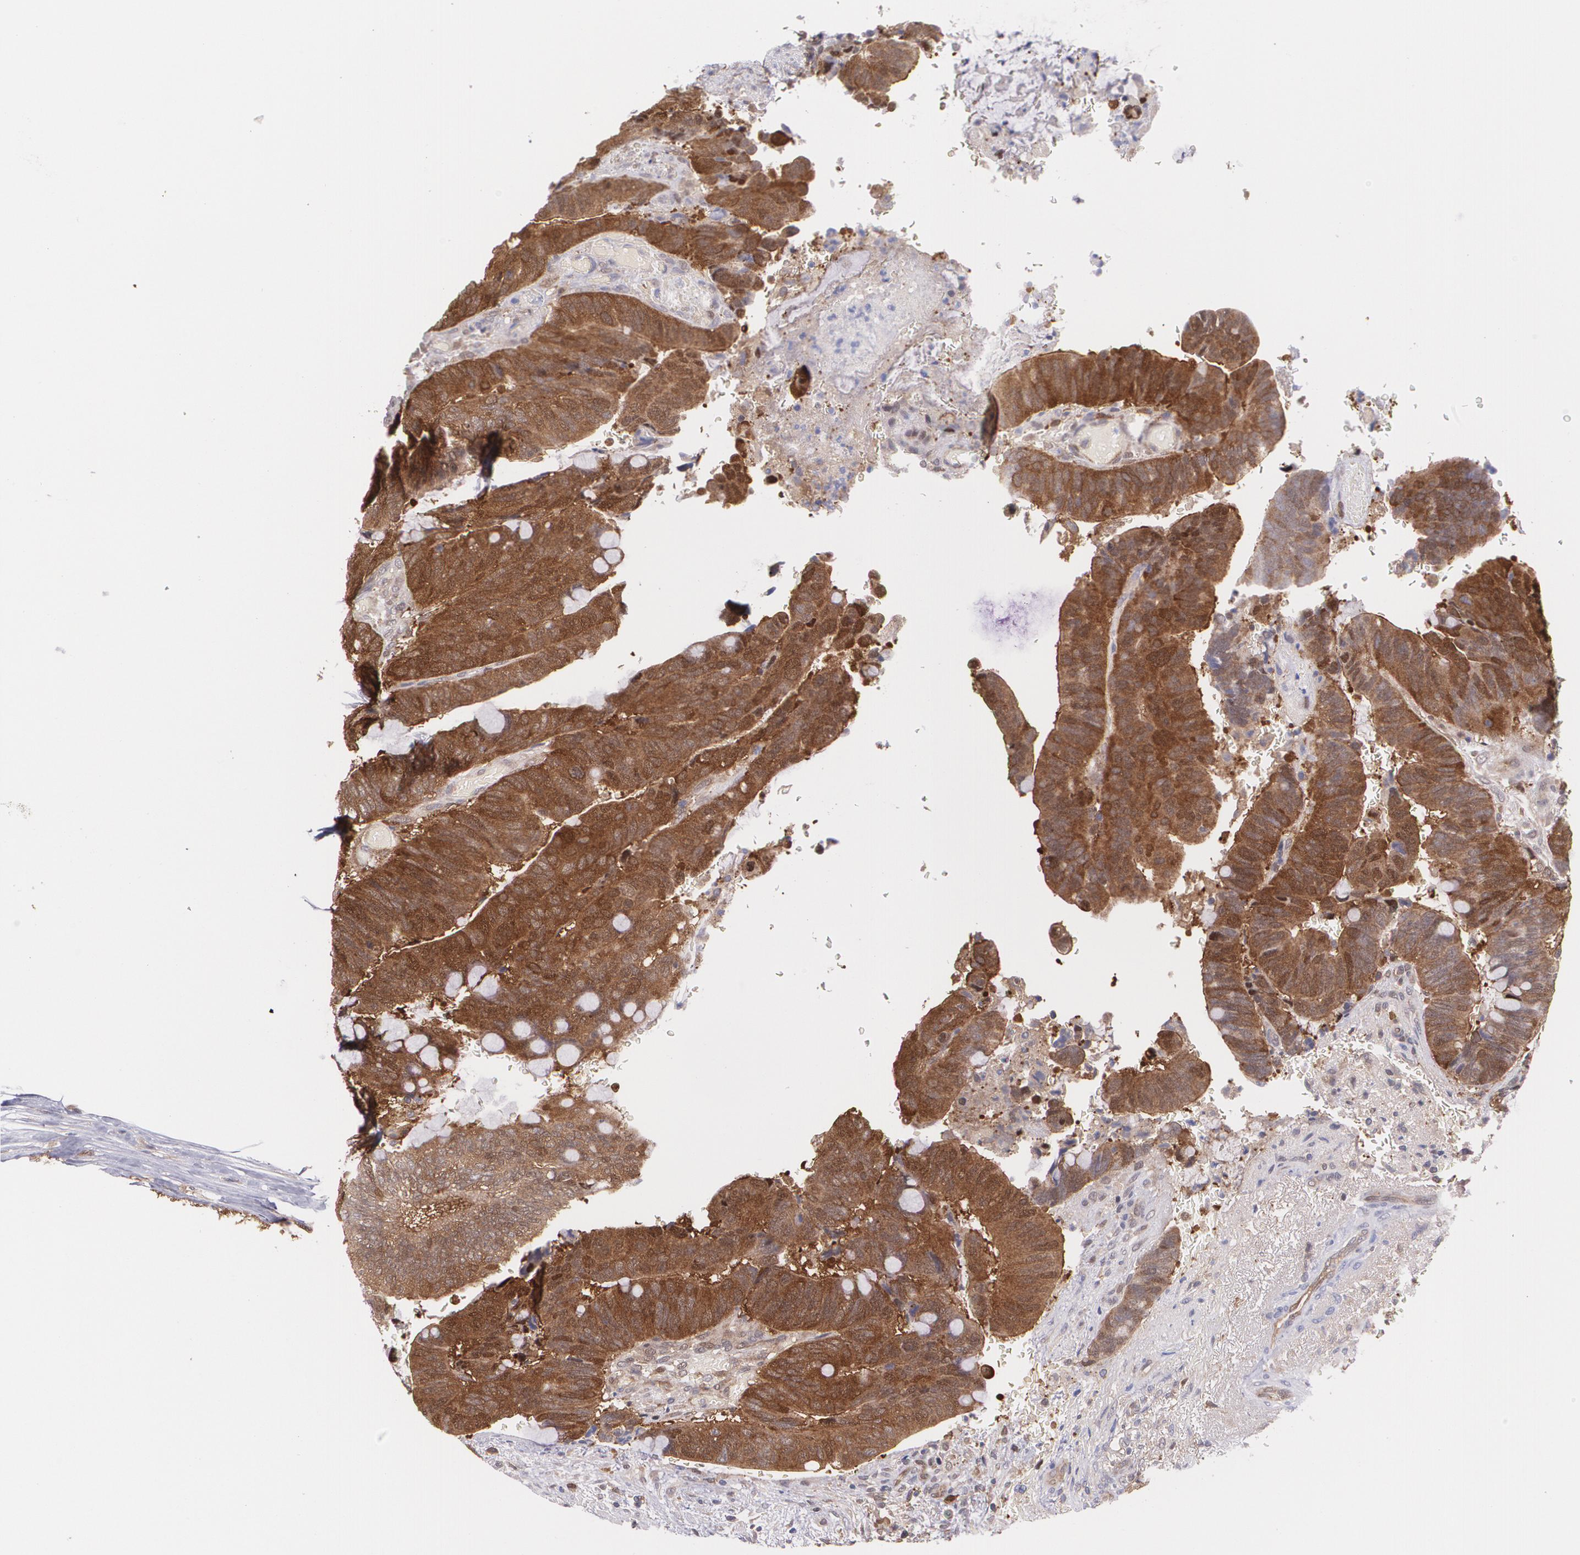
{"staining": {"intensity": "strong", "quantity": ">75%", "location": "cytoplasmic/membranous,nuclear"}, "tissue": "colorectal cancer", "cell_type": "Tumor cells", "image_type": "cancer", "snomed": [{"axis": "morphology", "description": "Normal tissue, NOS"}, {"axis": "morphology", "description": "Adenocarcinoma, NOS"}, {"axis": "topography", "description": "Rectum"}], "caption": "The histopathology image demonstrates staining of adenocarcinoma (colorectal), revealing strong cytoplasmic/membranous and nuclear protein positivity (brown color) within tumor cells.", "gene": "HSPH1", "patient": {"sex": "male", "age": 92}}